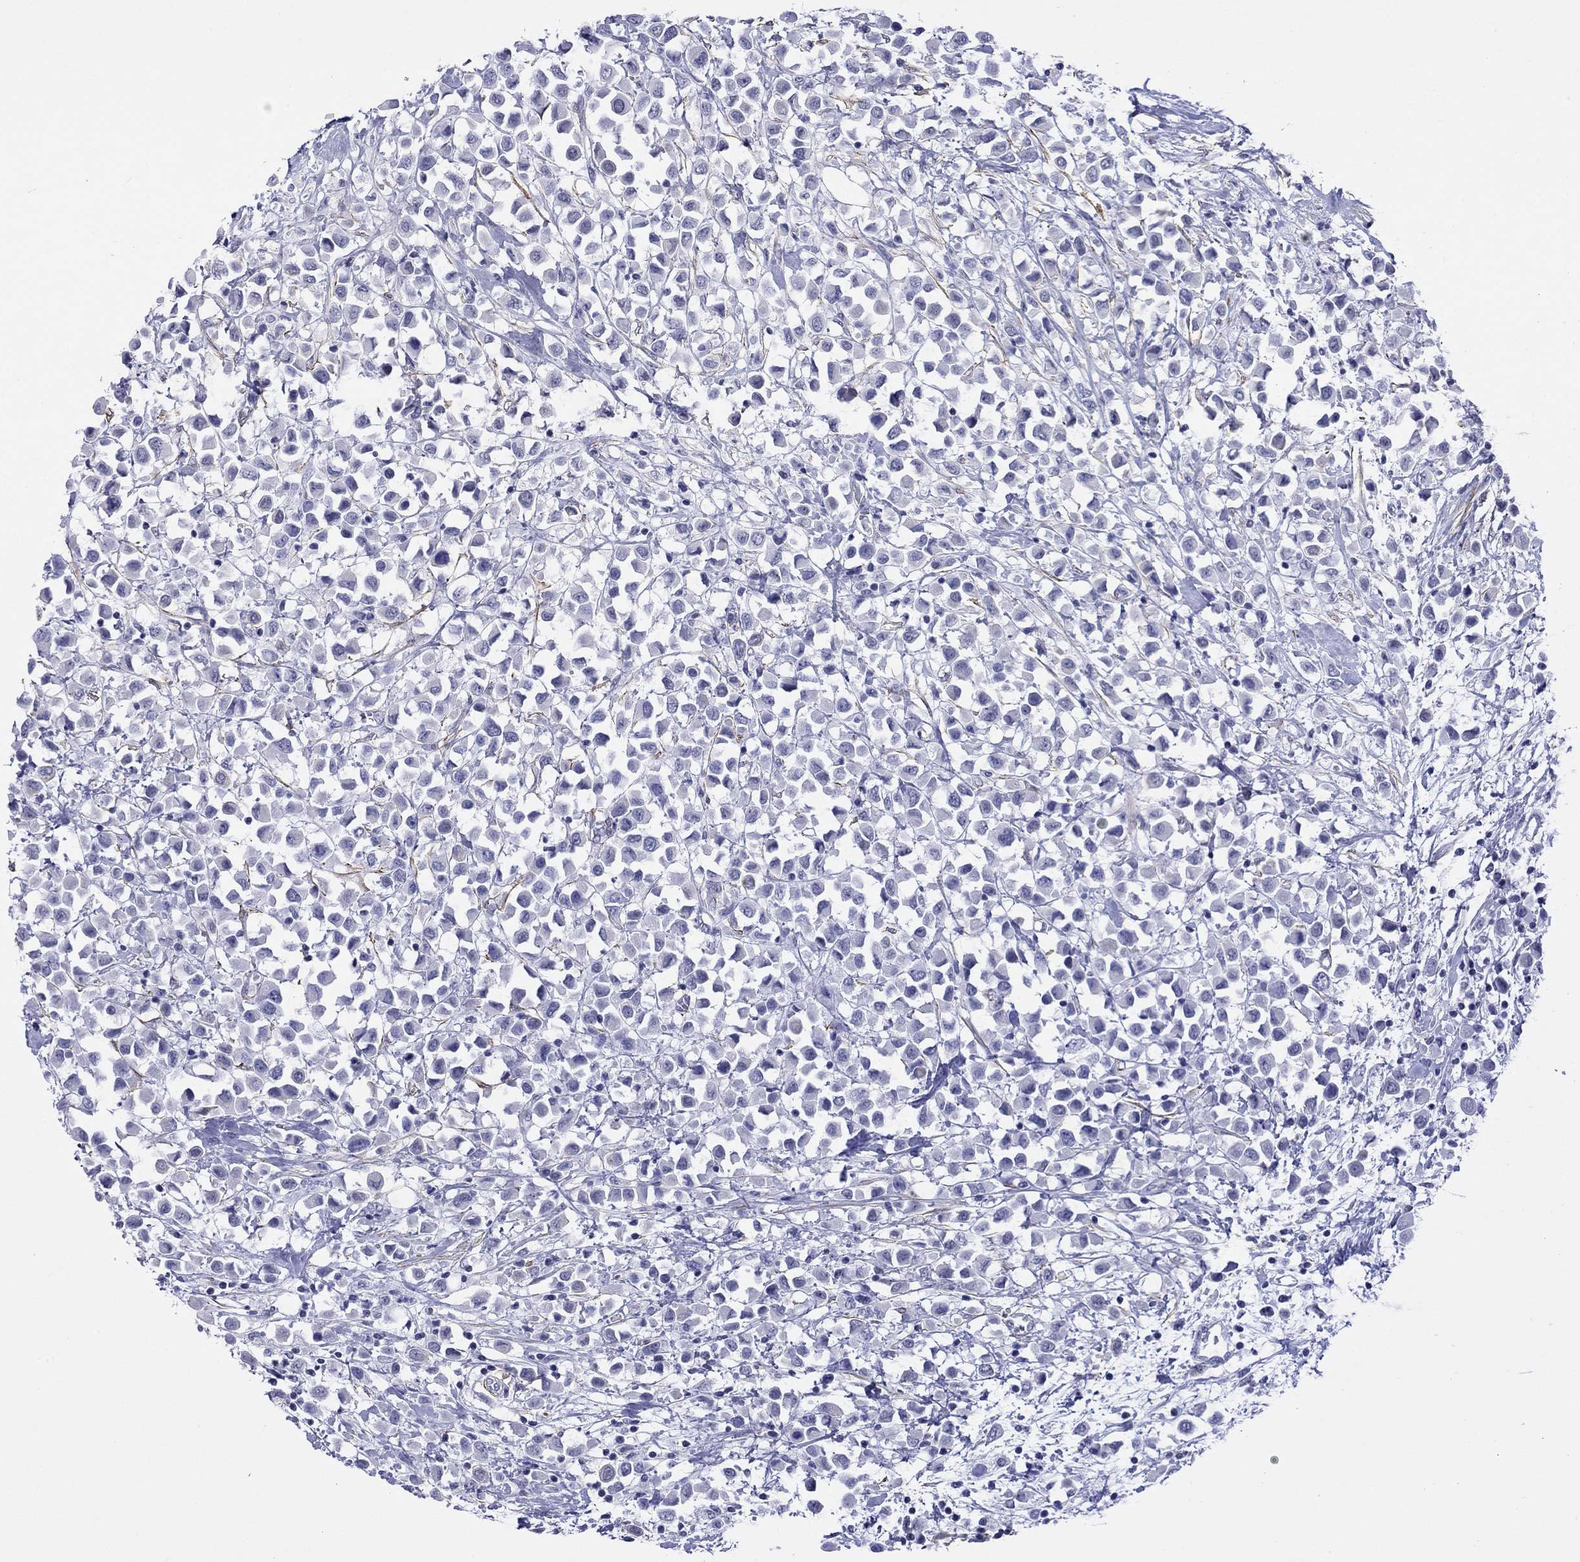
{"staining": {"intensity": "negative", "quantity": "none", "location": "none"}, "tissue": "breast cancer", "cell_type": "Tumor cells", "image_type": "cancer", "snomed": [{"axis": "morphology", "description": "Duct carcinoma"}, {"axis": "topography", "description": "Breast"}], "caption": "This is an immunohistochemistry image of invasive ductal carcinoma (breast). There is no positivity in tumor cells.", "gene": "MYMX", "patient": {"sex": "female", "age": 61}}